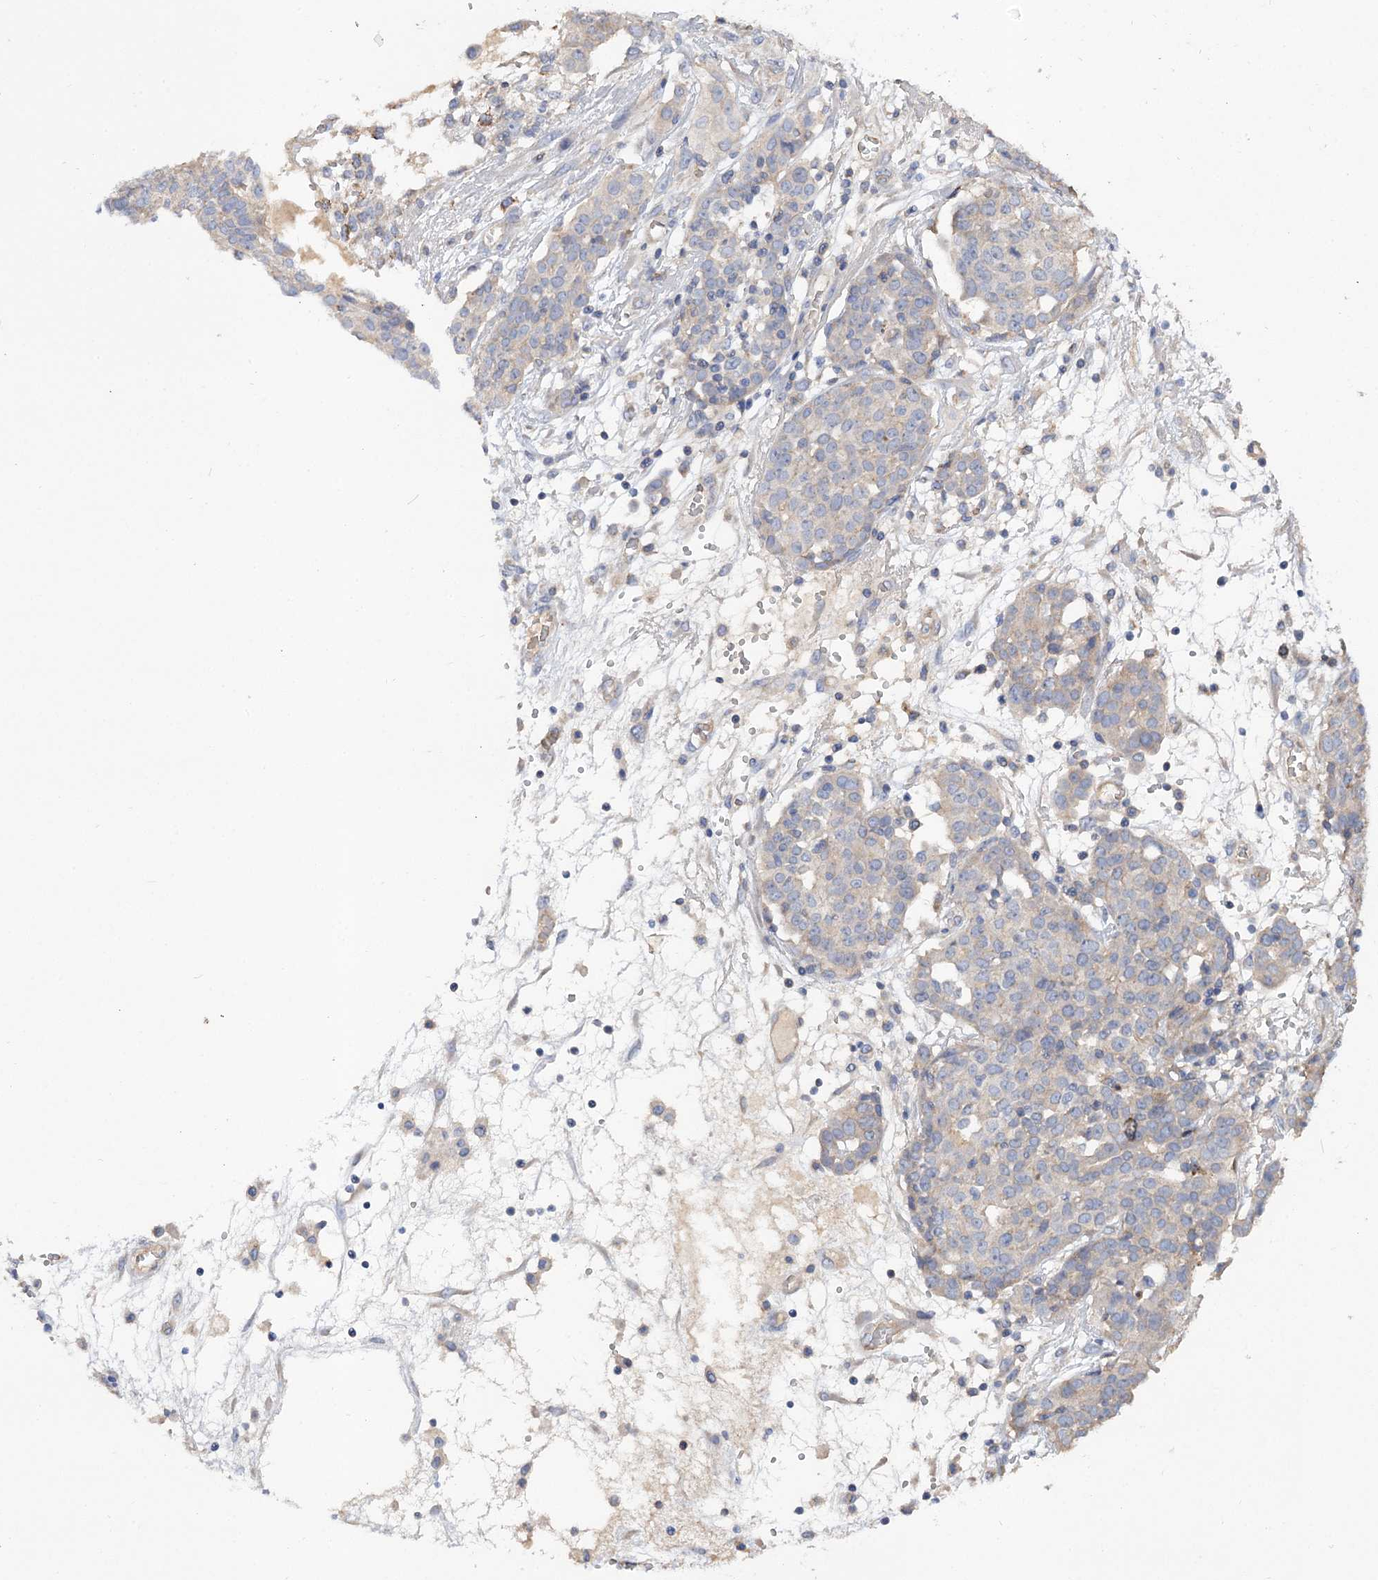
{"staining": {"intensity": "negative", "quantity": "none", "location": "none"}, "tissue": "ovarian cancer", "cell_type": "Tumor cells", "image_type": "cancer", "snomed": [{"axis": "morphology", "description": "Cystadenocarcinoma, serous, NOS"}, {"axis": "topography", "description": "Soft tissue"}, {"axis": "topography", "description": "Ovary"}], "caption": "Immunohistochemical staining of ovarian serous cystadenocarcinoma reveals no significant expression in tumor cells.", "gene": "NUDCD2", "patient": {"sex": "female", "age": 57}}